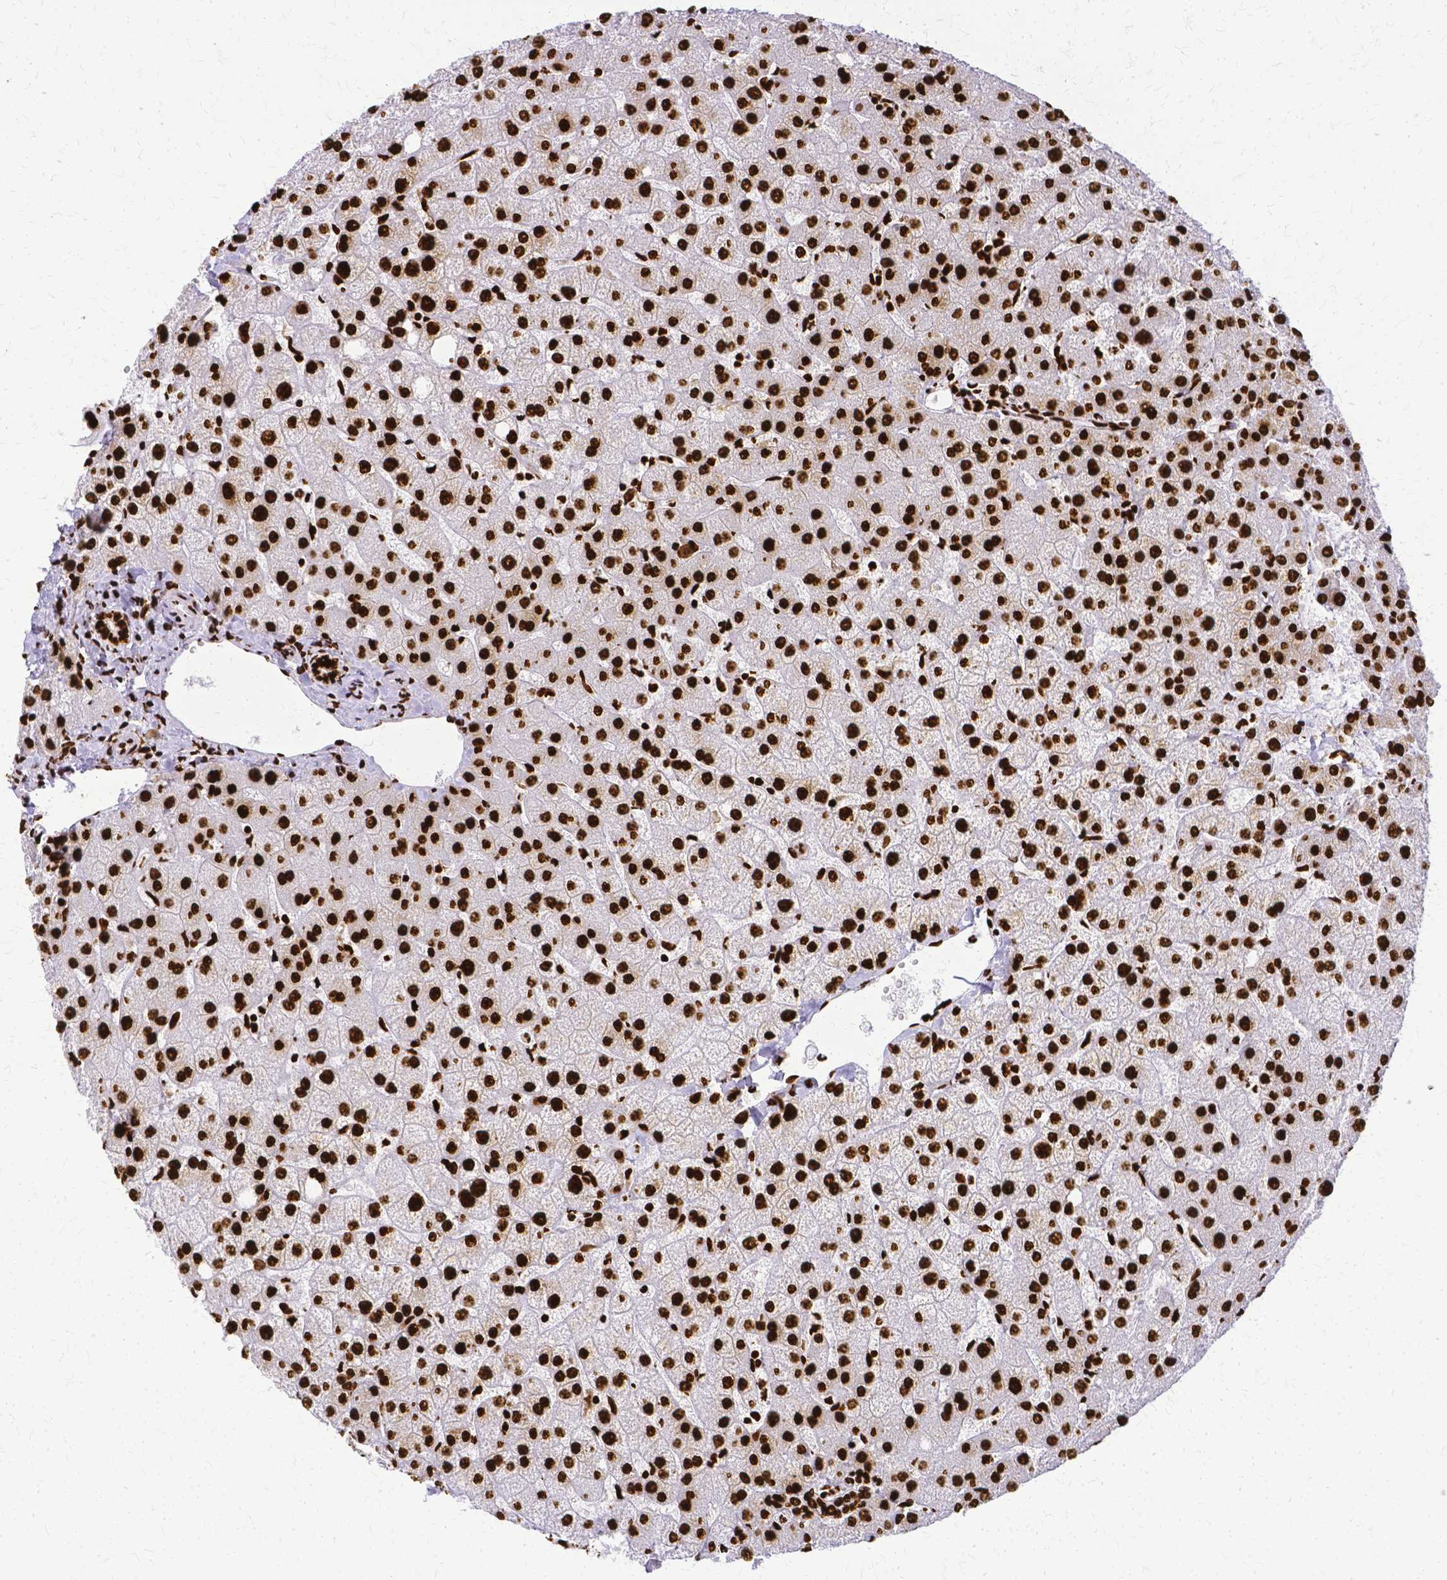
{"staining": {"intensity": "strong", "quantity": ">75%", "location": "nuclear"}, "tissue": "liver", "cell_type": "Cholangiocytes", "image_type": "normal", "snomed": [{"axis": "morphology", "description": "Normal tissue, NOS"}, {"axis": "topography", "description": "Liver"}], "caption": "Protein expression by IHC shows strong nuclear staining in approximately >75% of cholangiocytes in benign liver.", "gene": "SFPQ", "patient": {"sex": "female", "age": 54}}